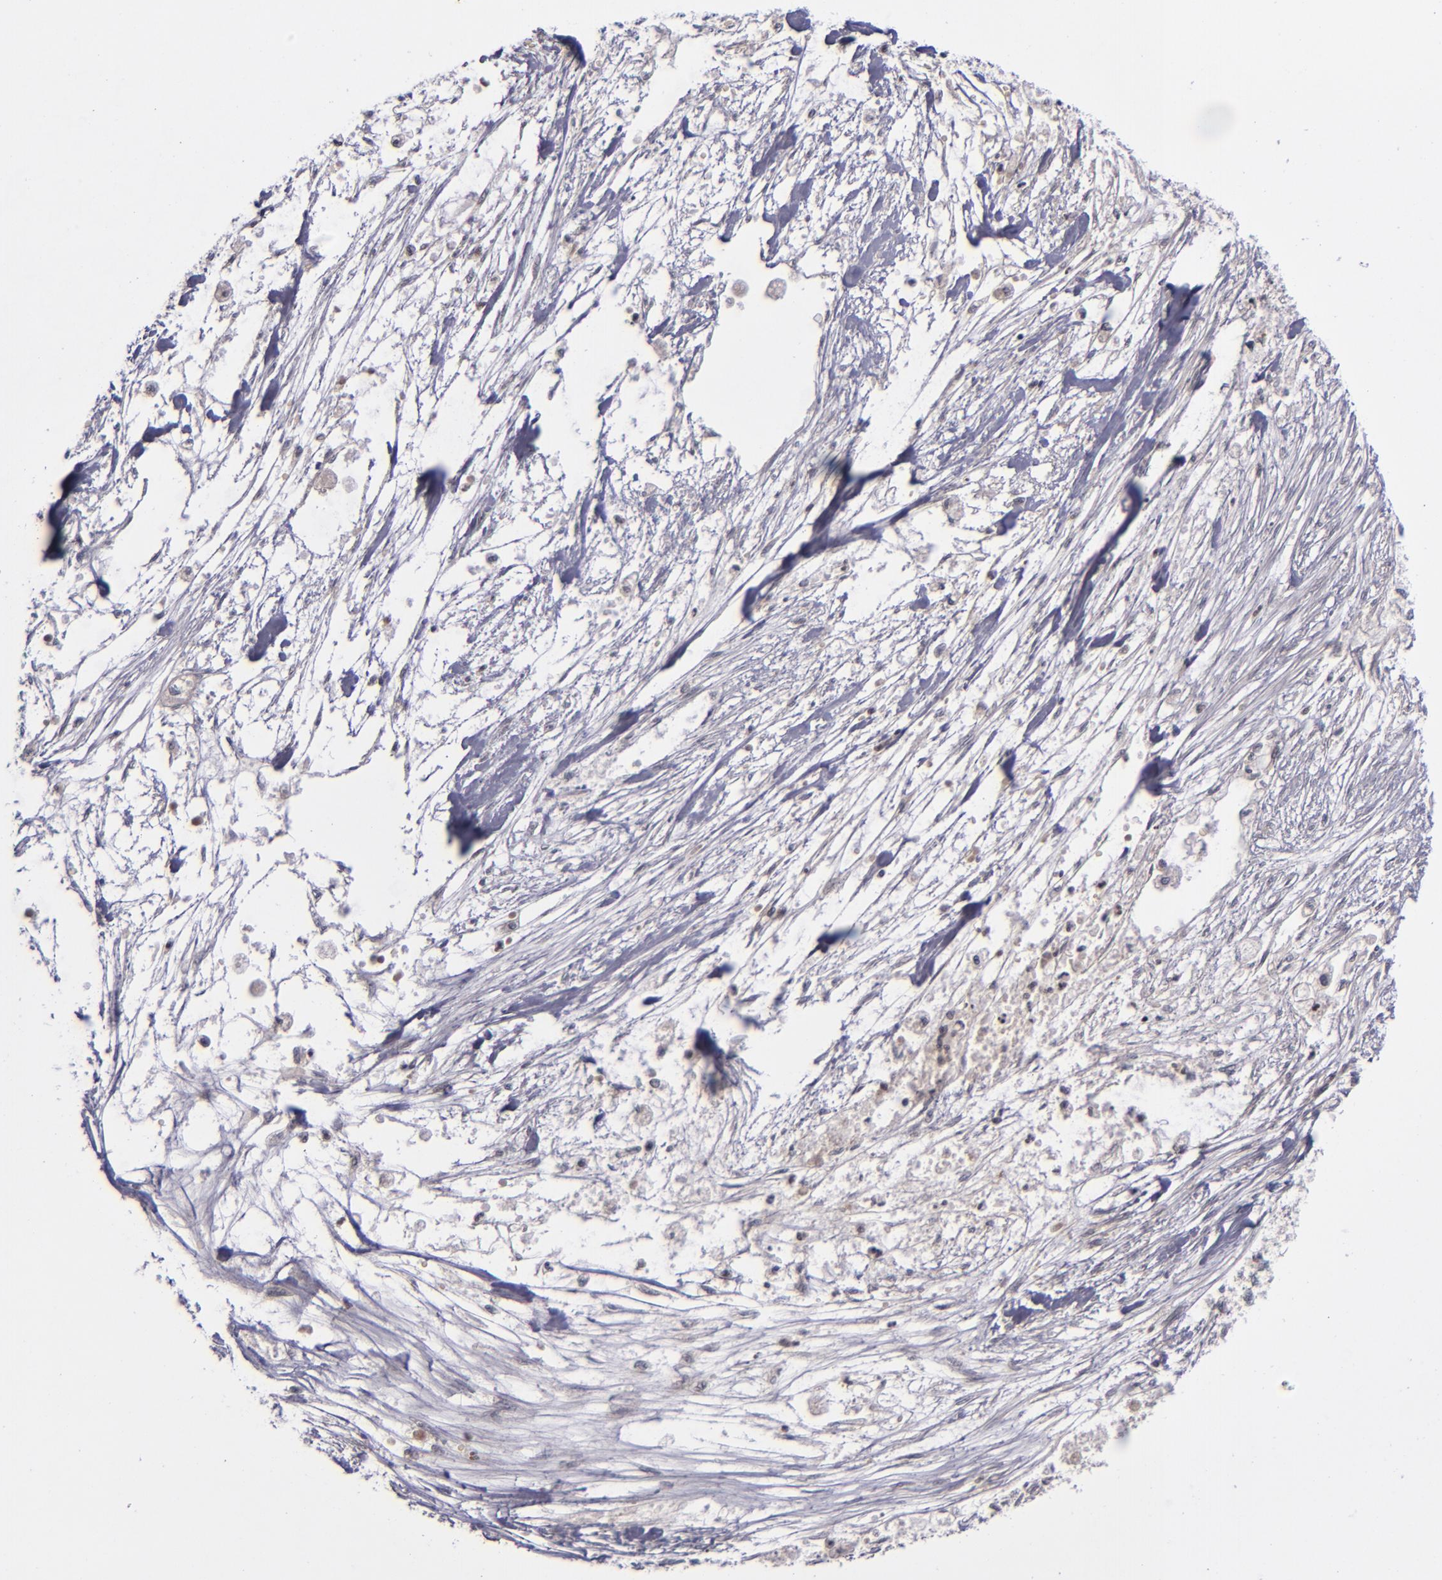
{"staining": {"intensity": "negative", "quantity": "none", "location": "none"}, "tissue": "pancreatic cancer", "cell_type": "Tumor cells", "image_type": "cancer", "snomed": [{"axis": "morphology", "description": "Adenocarcinoma, NOS"}, {"axis": "topography", "description": "Pancreas"}], "caption": "Protein analysis of pancreatic cancer (adenocarcinoma) demonstrates no significant expression in tumor cells. (DAB (3,3'-diaminobenzidine) immunohistochemistry, high magnification).", "gene": "TSC2", "patient": {"sex": "male", "age": 79}}